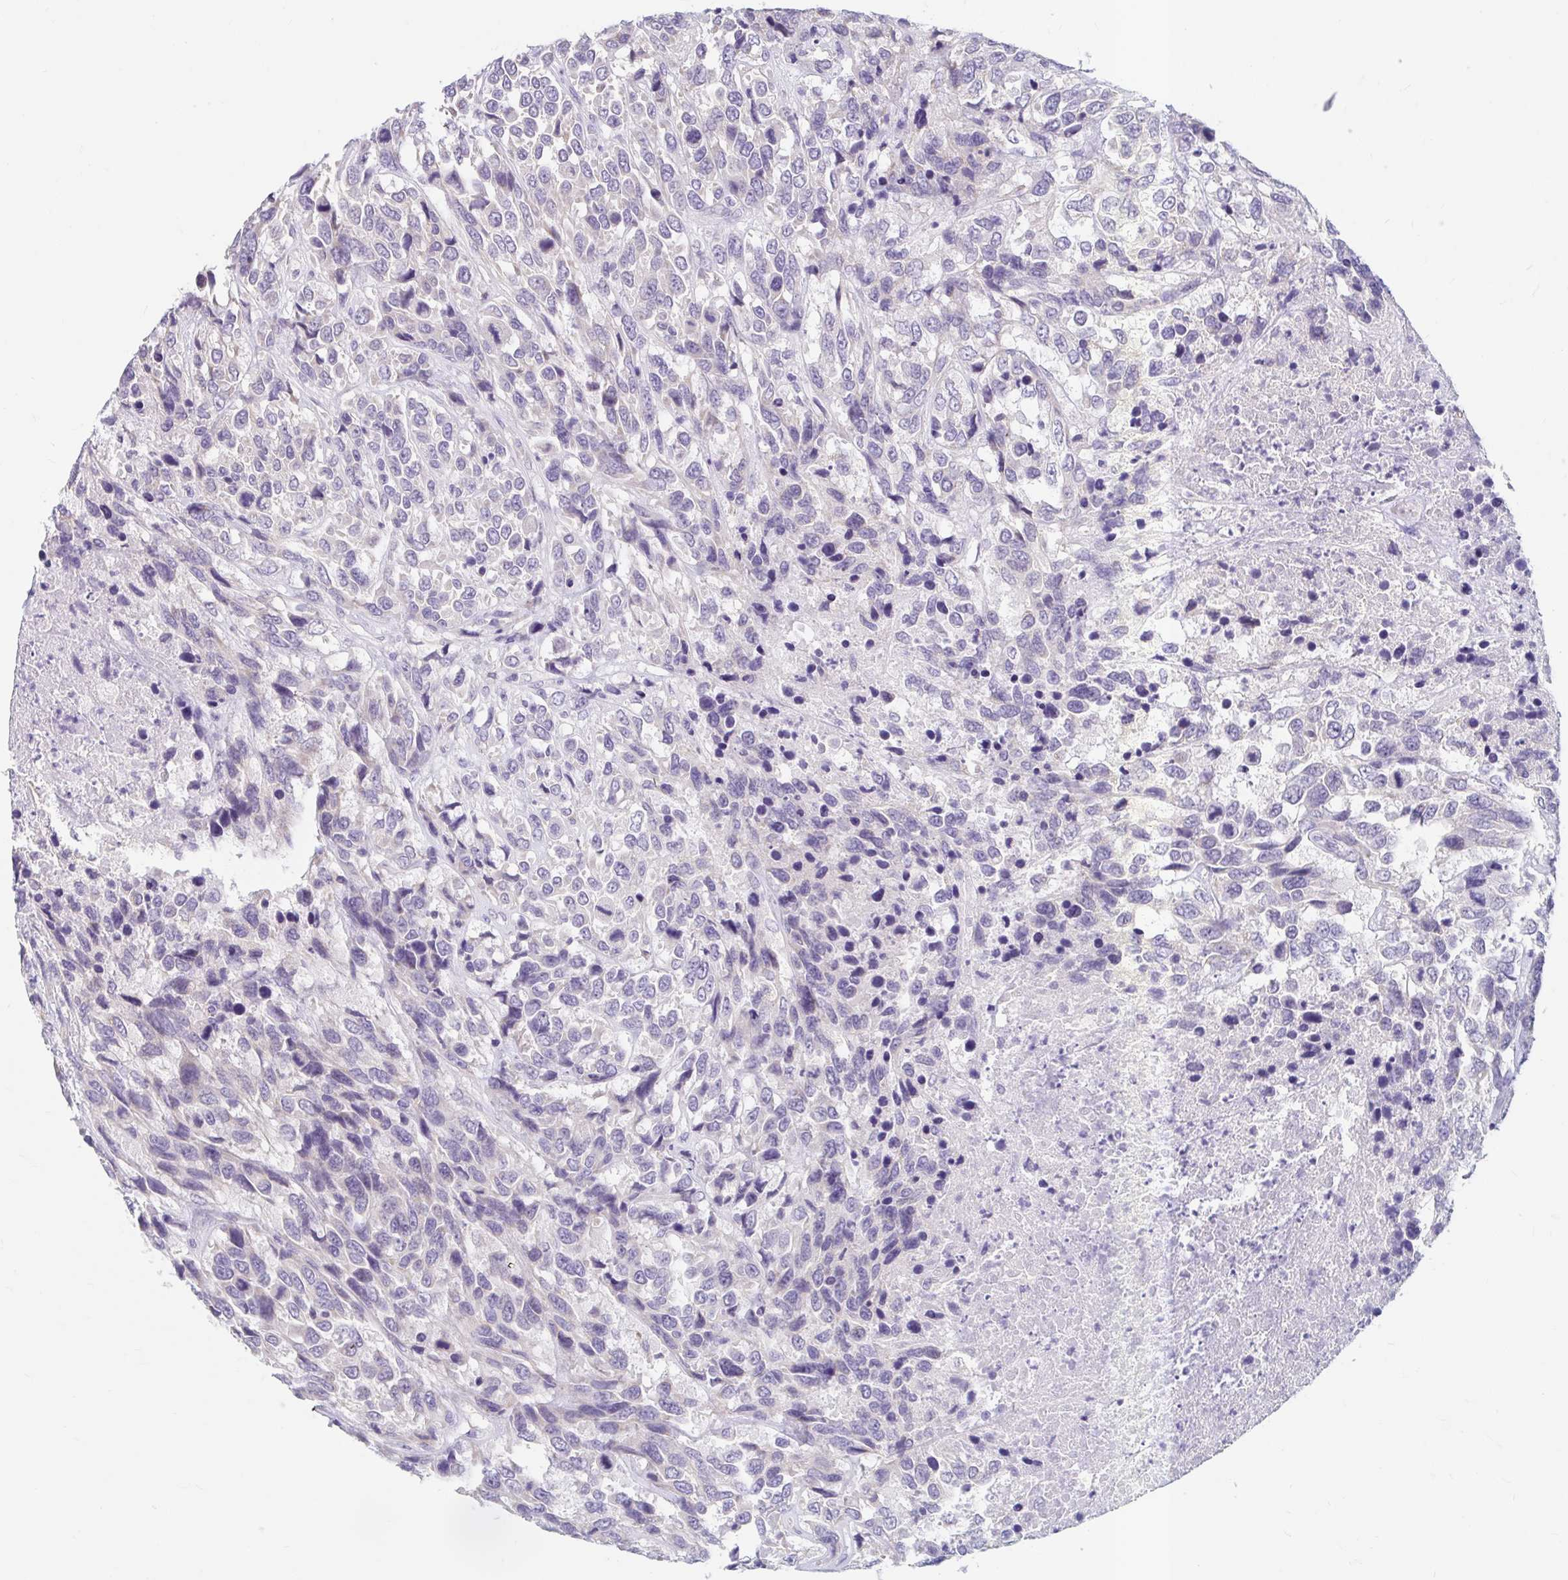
{"staining": {"intensity": "negative", "quantity": "none", "location": "none"}, "tissue": "urothelial cancer", "cell_type": "Tumor cells", "image_type": "cancer", "snomed": [{"axis": "morphology", "description": "Urothelial carcinoma, High grade"}, {"axis": "topography", "description": "Urinary bladder"}], "caption": "This is an IHC histopathology image of urothelial cancer. There is no positivity in tumor cells.", "gene": "ADH1A", "patient": {"sex": "female", "age": 70}}